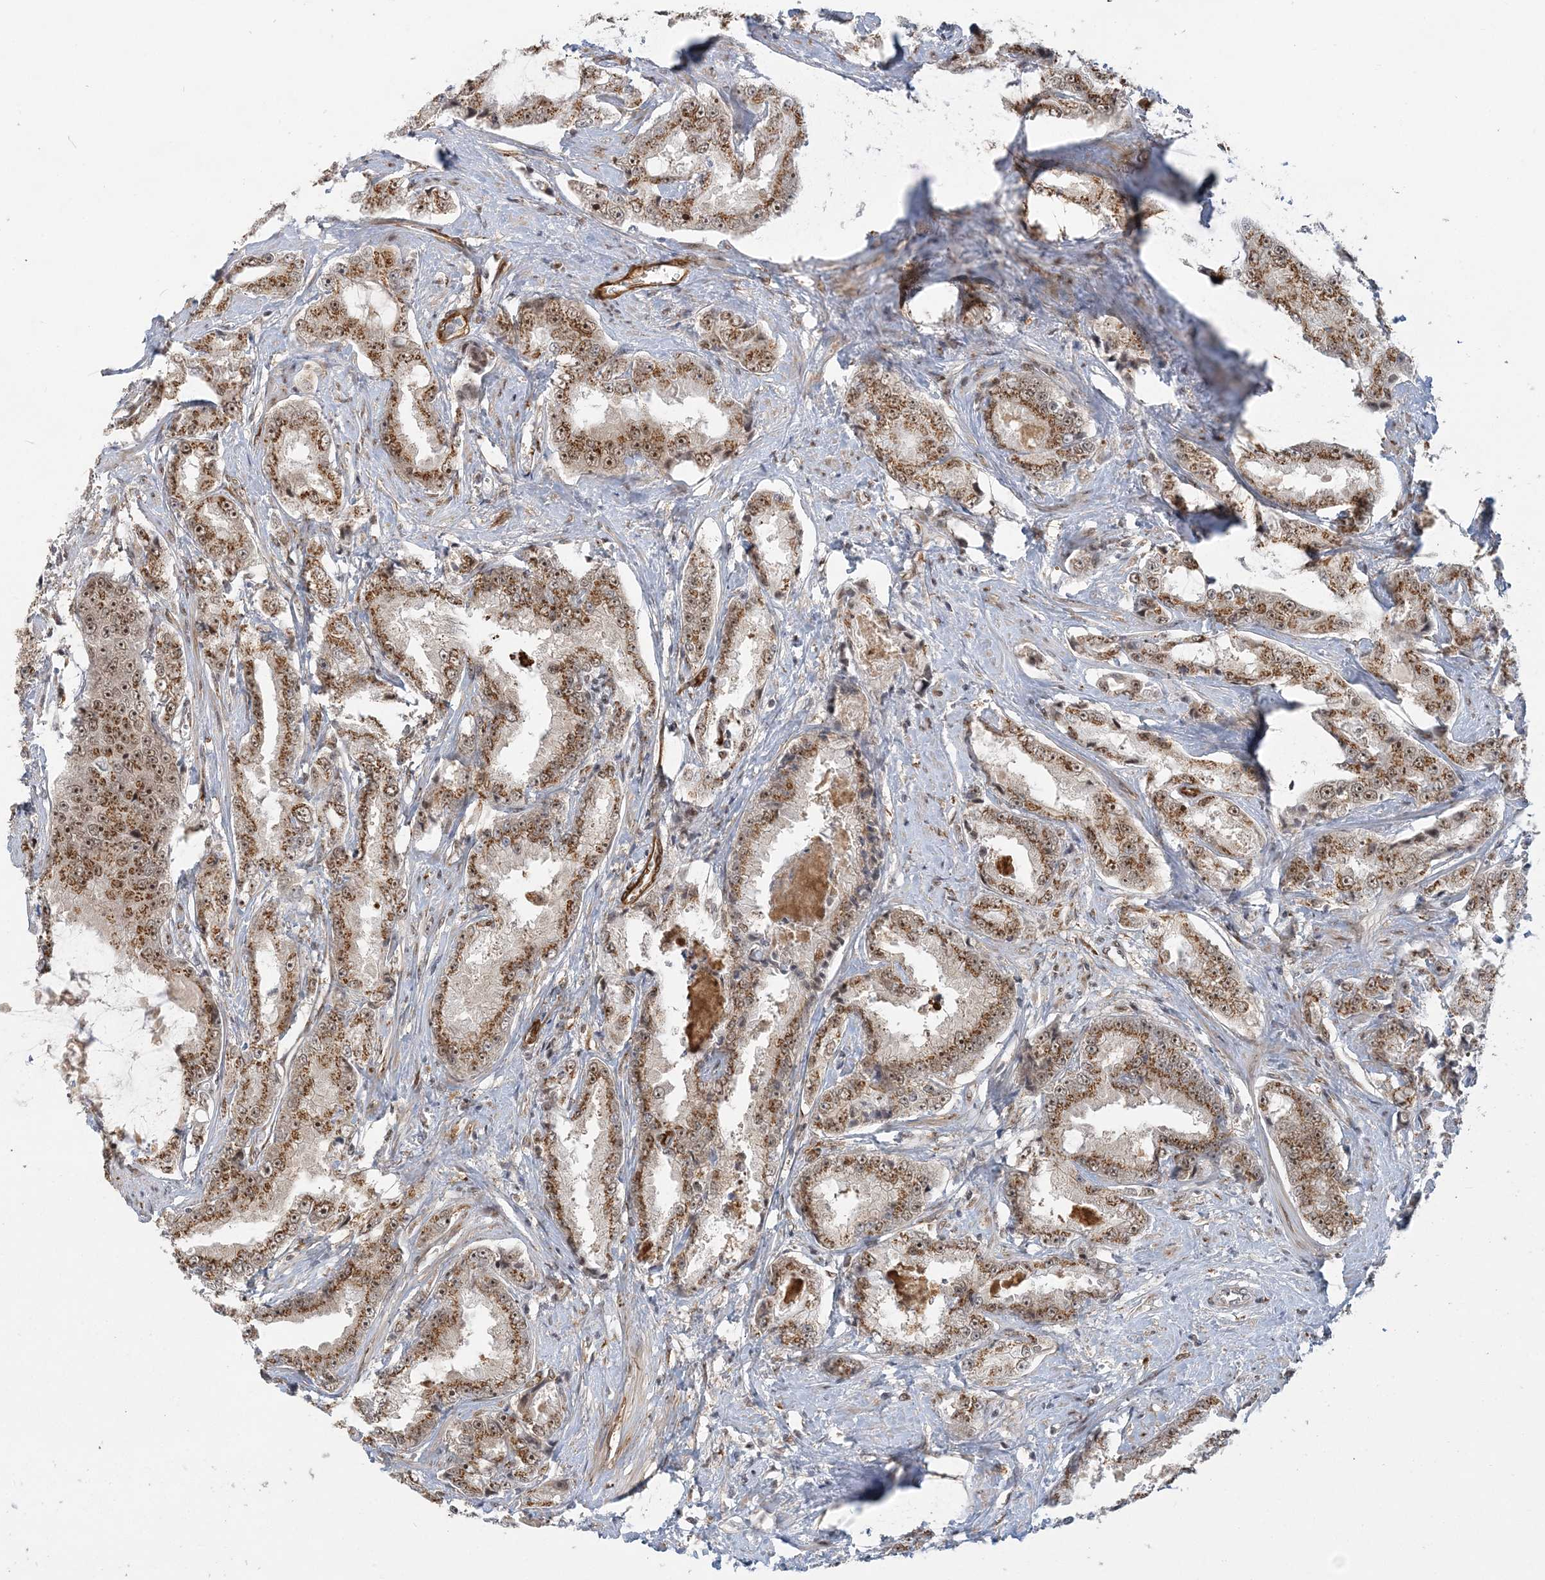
{"staining": {"intensity": "moderate", "quantity": ">75%", "location": "cytoplasmic/membranous,nuclear"}, "tissue": "prostate cancer", "cell_type": "Tumor cells", "image_type": "cancer", "snomed": [{"axis": "morphology", "description": "Adenocarcinoma, High grade"}, {"axis": "topography", "description": "Prostate"}], "caption": "Immunohistochemical staining of prostate cancer reveals medium levels of moderate cytoplasmic/membranous and nuclear protein expression in about >75% of tumor cells.", "gene": "PLRG1", "patient": {"sex": "male", "age": 73}}